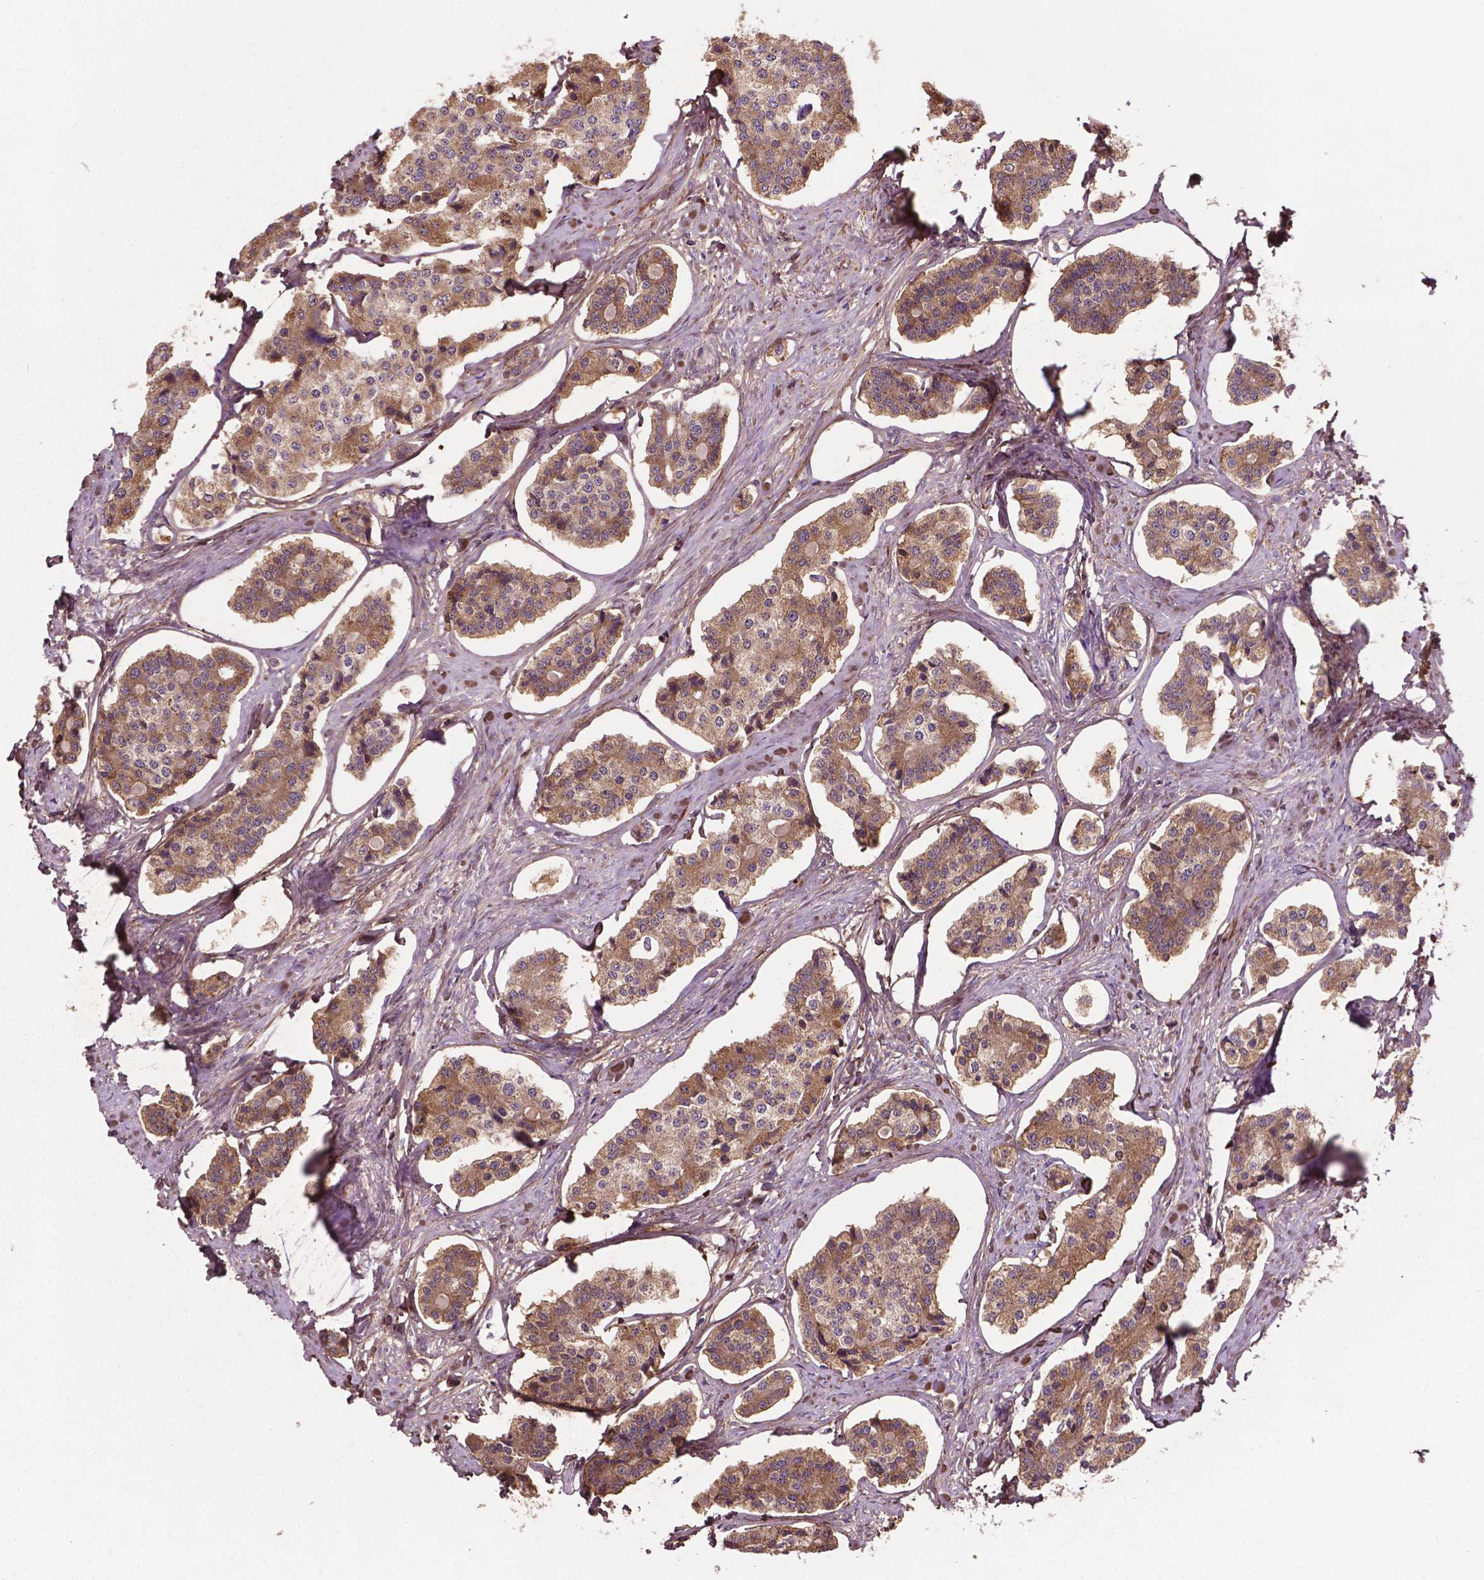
{"staining": {"intensity": "moderate", "quantity": ">75%", "location": "cytoplasmic/membranous"}, "tissue": "carcinoid", "cell_type": "Tumor cells", "image_type": "cancer", "snomed": [{"axis": "morphology", "description": "Carcinoid, malignant, NOS"}, {"axis": "topography", "description": "Small intestine"}], "caption": "A brown stain labels moderate cytoplasmic/membranous positivity of a protein in malignant carcinoid tumor cells. (IHC, brightfield microscopy, high magnification).", "gene": "GJA9", "patient": {"sex": "female", "age": 65}}